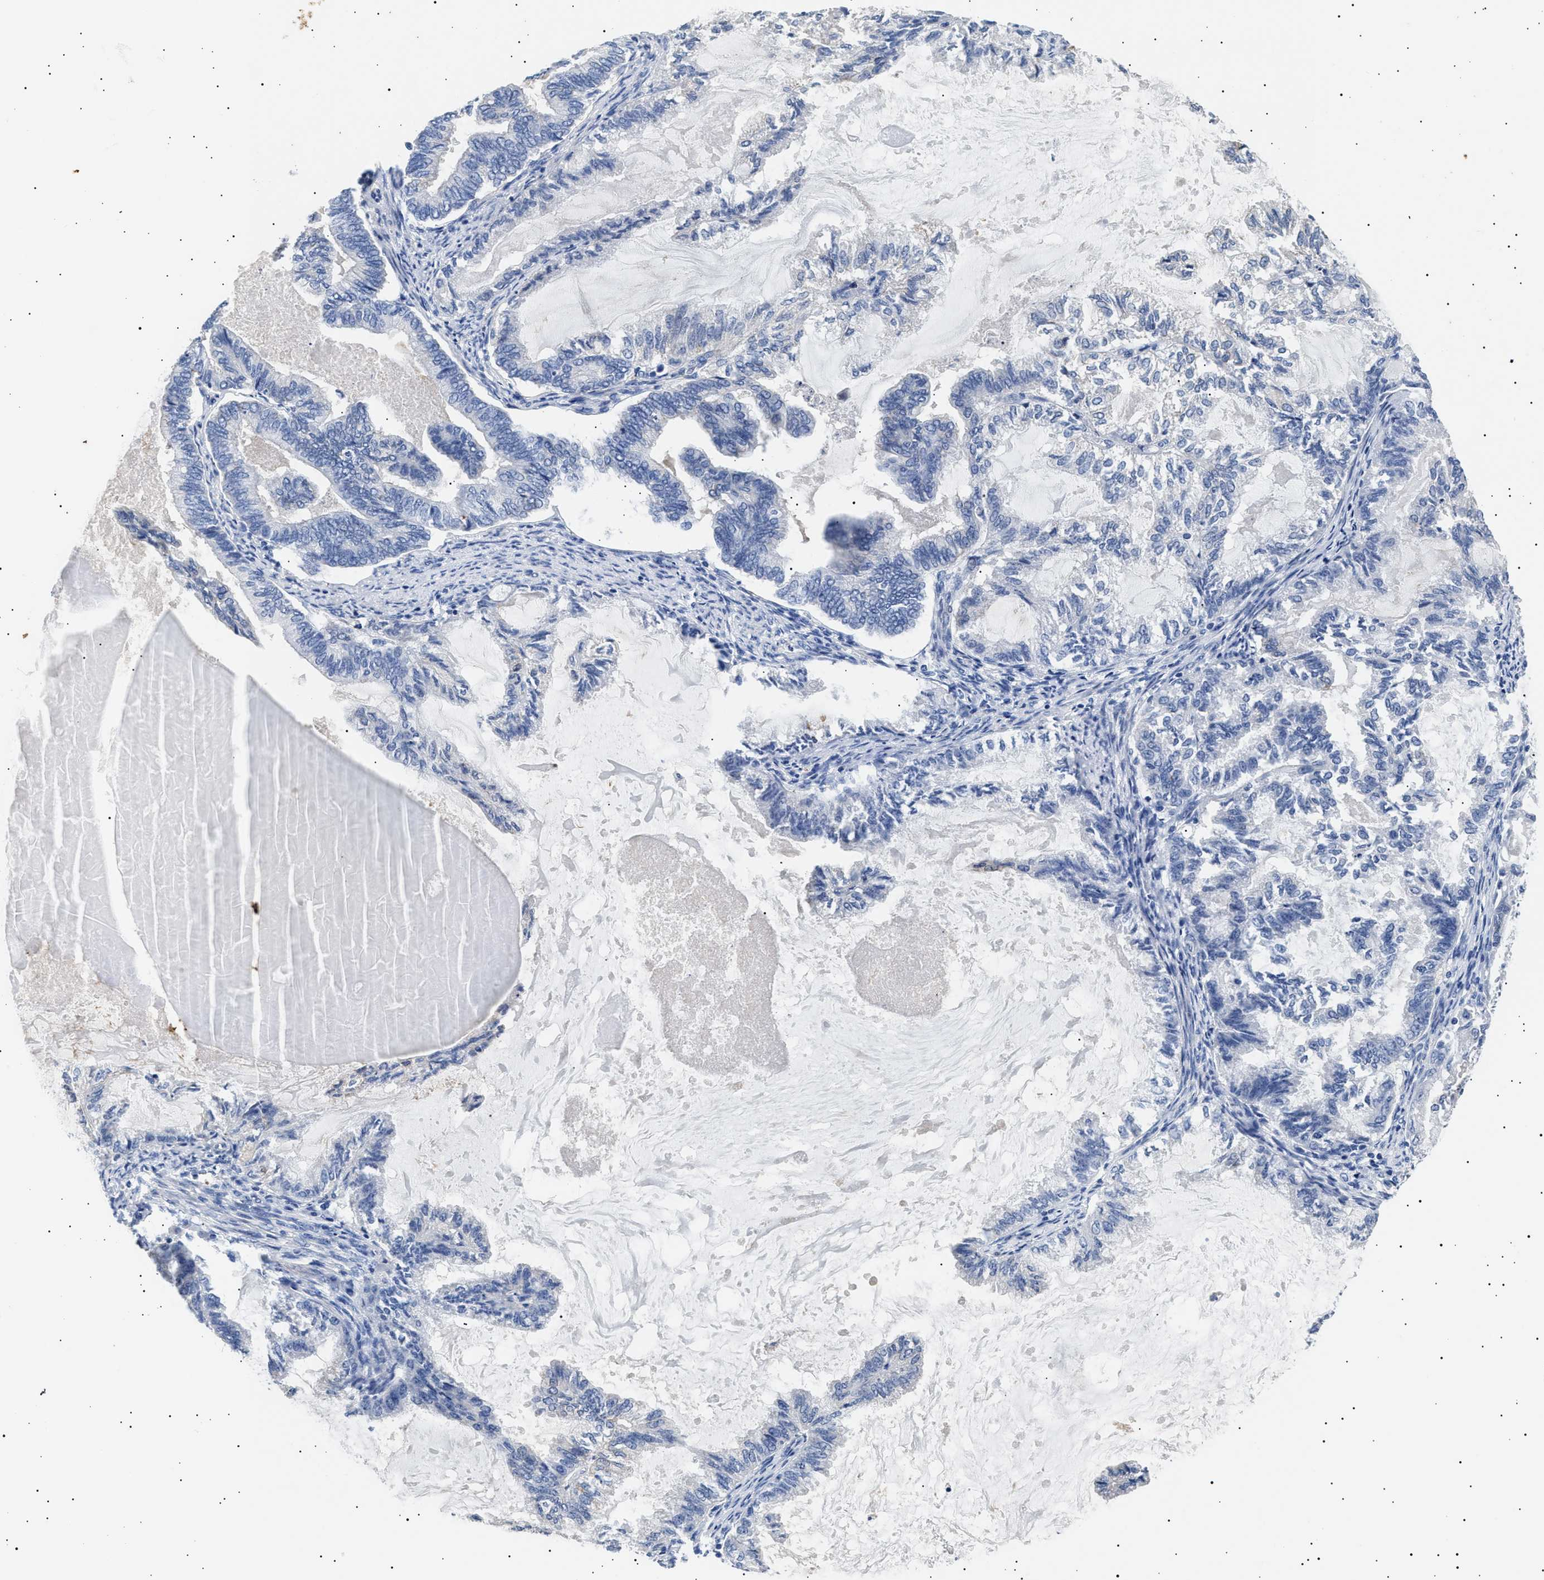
{"staining": {"intensity": "negative", "quantity": "none", "location": "none"}, "tissue": "endometrial cancer", "cell_type": "Tumor cells", "image_type": "cancer", "snomed": [{"axis": "morphology", "description": "Adenocarcinoma, NOS"}, {"axis": "topography", "description": "Endometrium"}], "caption": "Immunohistochemistry micrograph of endometrial adenocarcinoma stained for a protein (brown), which displays no staining in tumor cells.", "gene": "HEMGN", "patient": {"sex": "female", "age": 86}}